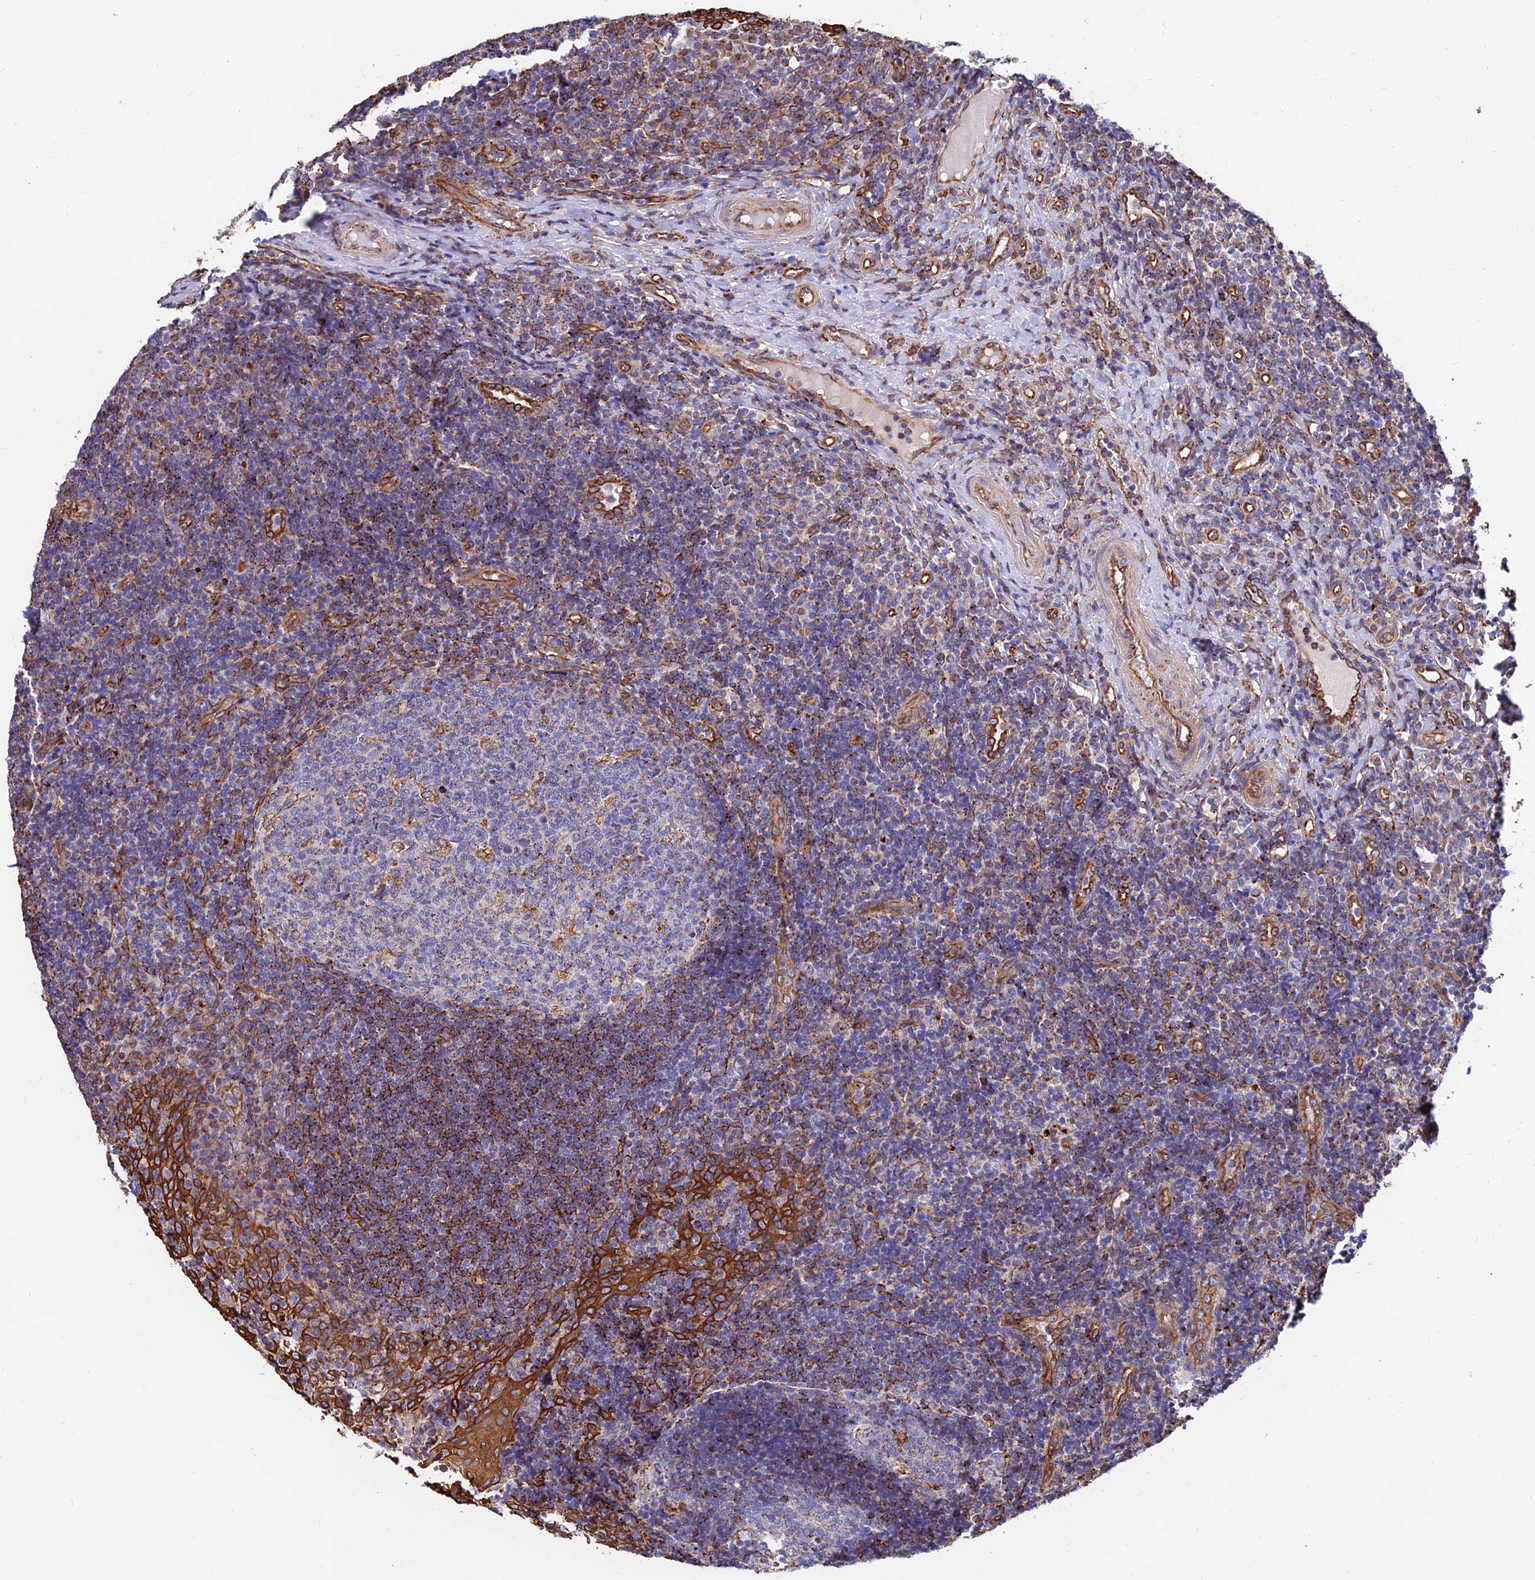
{"staining": {"intensity": "moderate", "quantity": "<25%", "location": "cytoplasmic/membranous"}, "tissue": "tonsil", "cell_type": "Germinal center cells", "image_type": "normal", "snomed": [{"axis": "morphology", "description": "Normal tissue, NOS"}, {"axis": "topography", "description": "Tonsil"}], "caption": "Immunohistochemistry of unremarkable human tonsil displays low levels of moderate cytoplasmic/membranous expression in about <25% of germinal center cells. The protein of interest is shown in brown color, while the nuclei are stained blue.", "gene": "CDK18", "patient": {"sex": "female", "age": 40}}